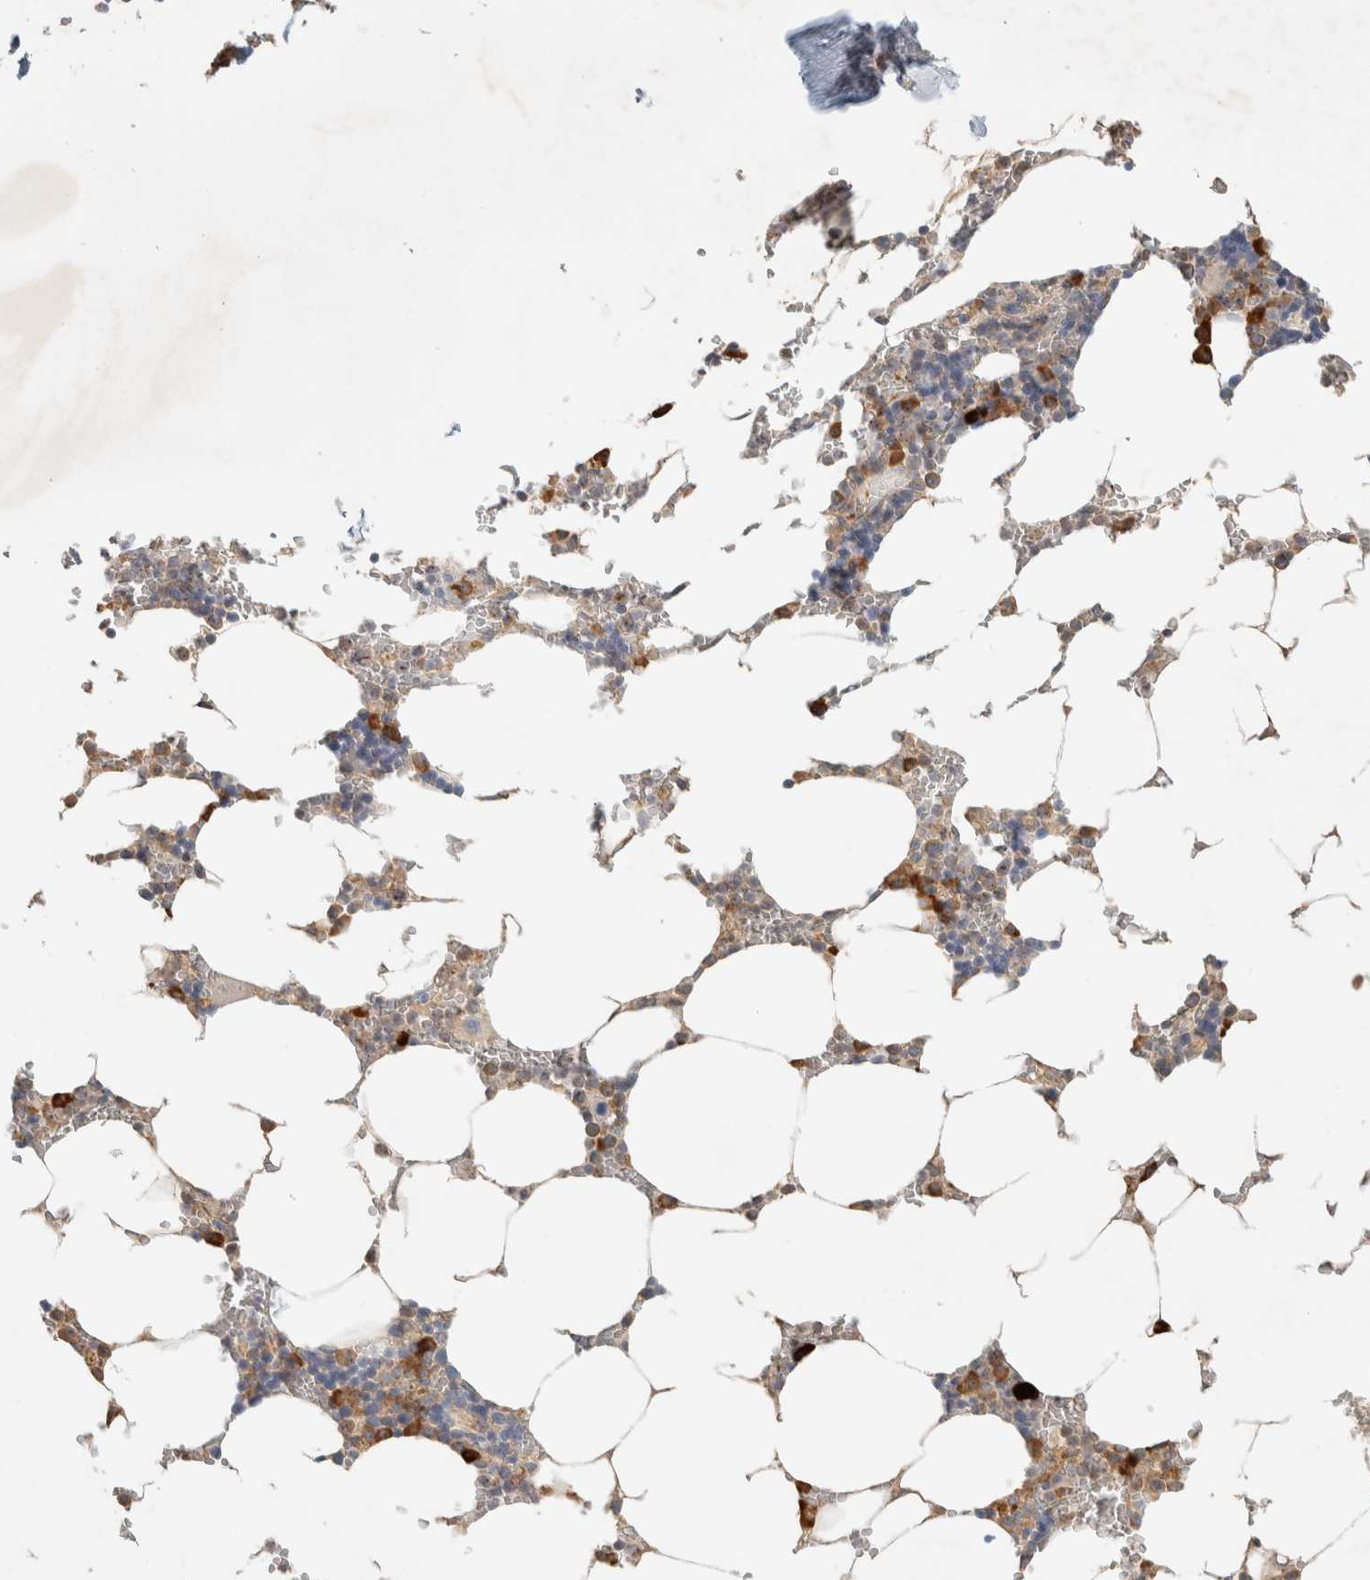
{"staining": {"intensity": "moderate", "quantity": "<25%", "location": "cytoplasmic/membranous"}, "tissue": "bone marrow", "cell_type": "Hematopoietic cells", "image_type": "normal", "snomed": [{"axis": "morphology", "description": "Normal tissue, NOS"}, {"axis": "topography", "description": "Bone marrow"}], "caption": "Brown immunohistochemical staining in unremarkable human bone marrow reveals moderate cytoplasmic/membranous staining in about <25% of hematopoietic cells.", "gene": "KLHL40", "patient": {"sex": "male", "age": 70}}